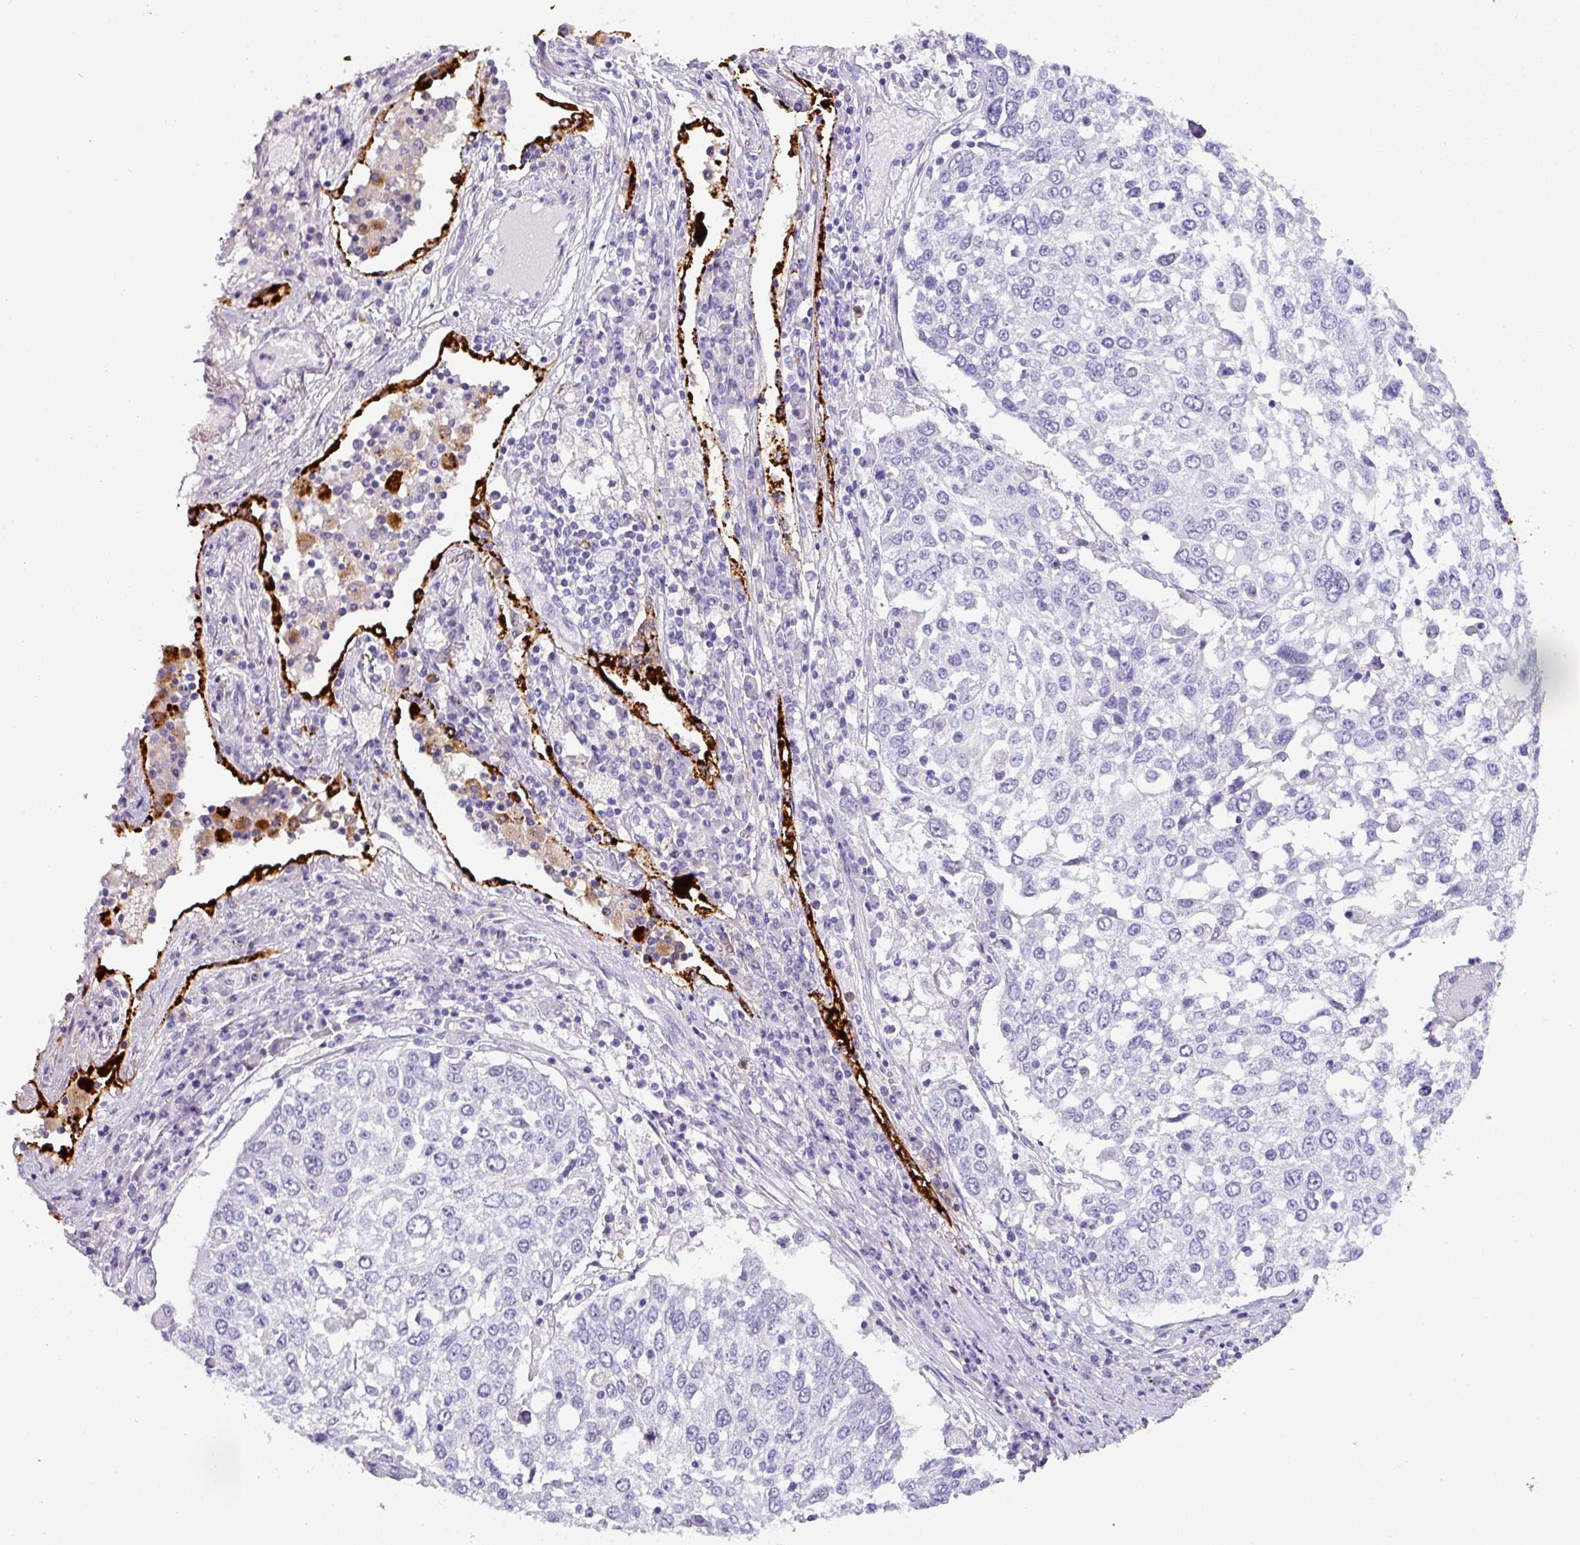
{"staining": {"intensity": "negative", "quantity": "none", "location": "none"}, "tissue": "lung cancer", "cell_type": "Tumor cells", "image_type": "cancer", "snomed": [{"axis": "morphology", "description": "Squamous cell carcinoma, NOS"}, {"axis": "topography", "description": "Lung"}], "caption": "Lung cancer stained for a protein using IHC displays no positivity tumor cells.", "gene": "NAPSA", "patient": {"sex": "male", "age": 65}}